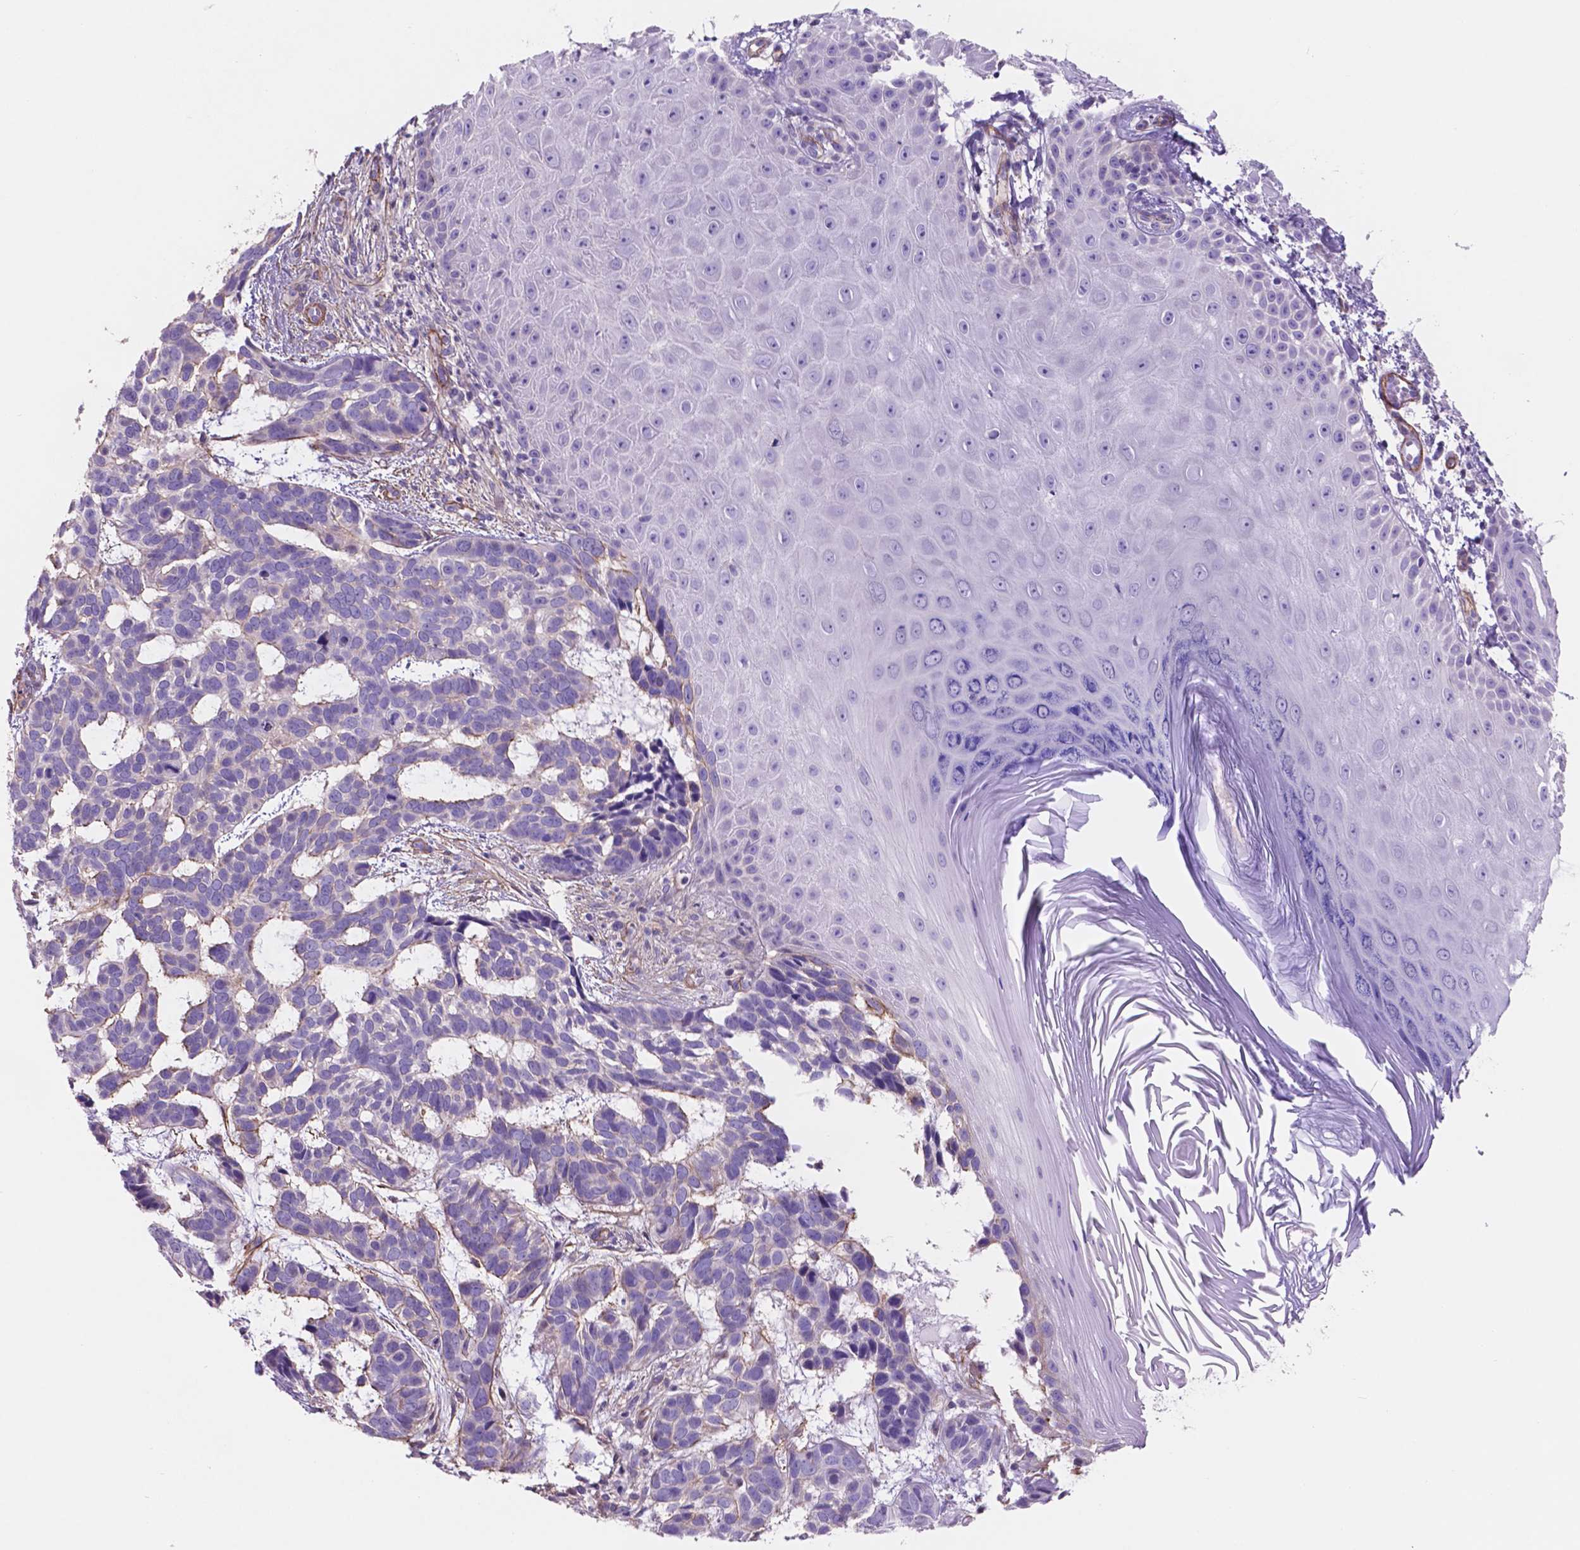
{"staining": {"intensity": "negative", "quantity": "none", "location": "none"}, "tissue": "skin cancer", "cell_type": "Tumor cells", "image_type": "cancer", "snomed": [{"axis": "morphology", "description": "Basal cell carcinoma"}, {"axis": "topography", "description": "Skin"}], "caption": "The histopathology image reveals no staining of tumor cells in skin cancer (basal cell carcinoma). Brightfield microscopy of immunohistochemistry (IHC) stained with DAB (3,3'-diaminobenzidine) (brown) and hematoxylin (blue), captured at high magnification.", "gene": "TOR2A", "patient": {"sex": "male", "age": 78}}